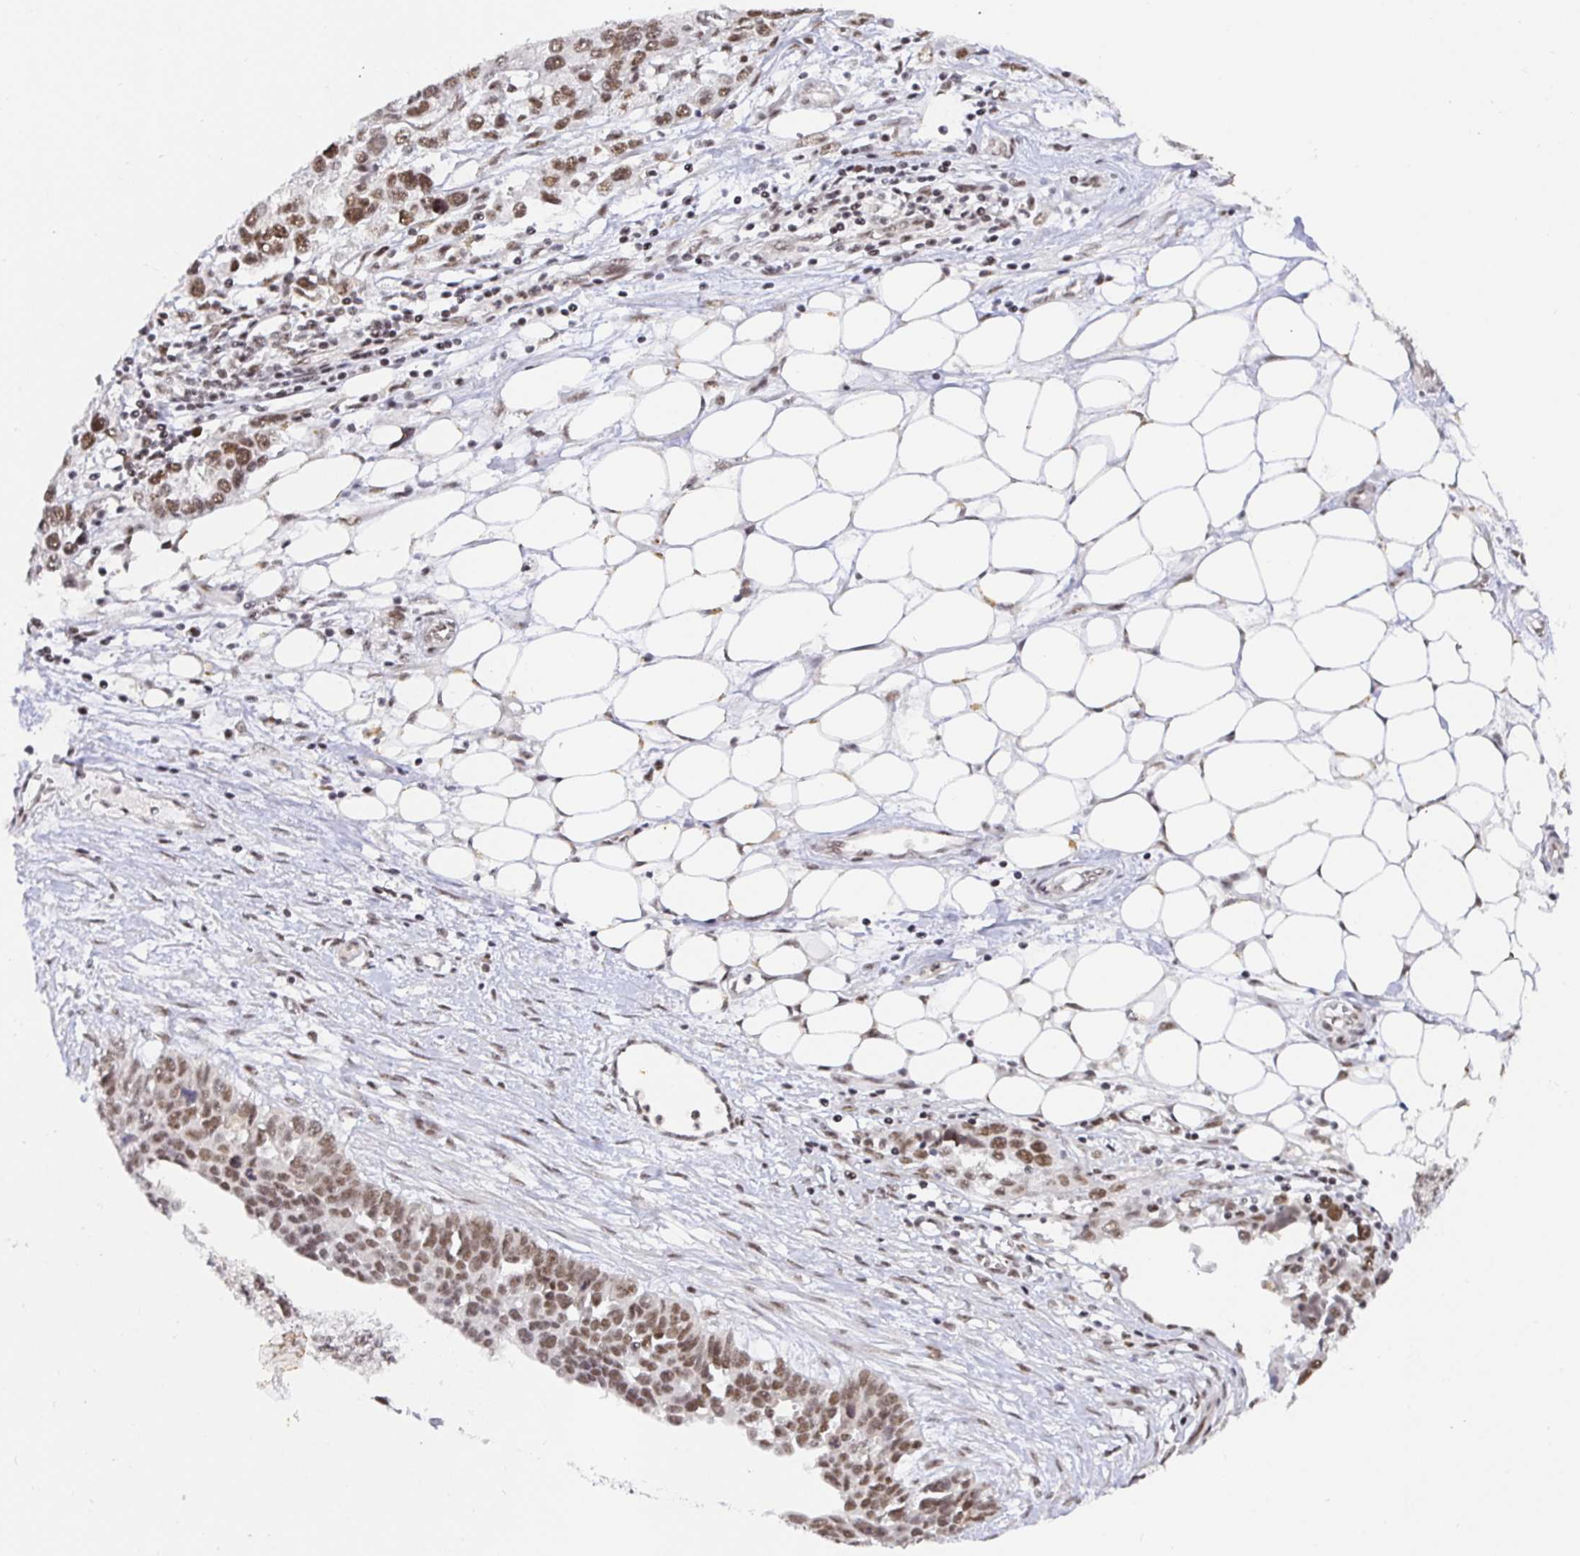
{"staining": {"intensity": "moderate", "quantity": ">75%", "location": "nuclear"}, "tissue": "ovarian cancer", "cell_type": "Tumor cells", "image_type": "cancer", "snomed": [{"axis": "morphology", "description": "Cystadenocarcinoma, serous, NOS"}, {"axis": "topography", "description": "Ovary"}], "caption": "IHC micrograph of ovarian serous cystadenocarcinoma stained for a protein (brown), which shows medium levels of moderate nuclear positivity in approximately >75% of tumor cells.", "gene": "USF1", "patient": {"sex": "female", "age": 76}}